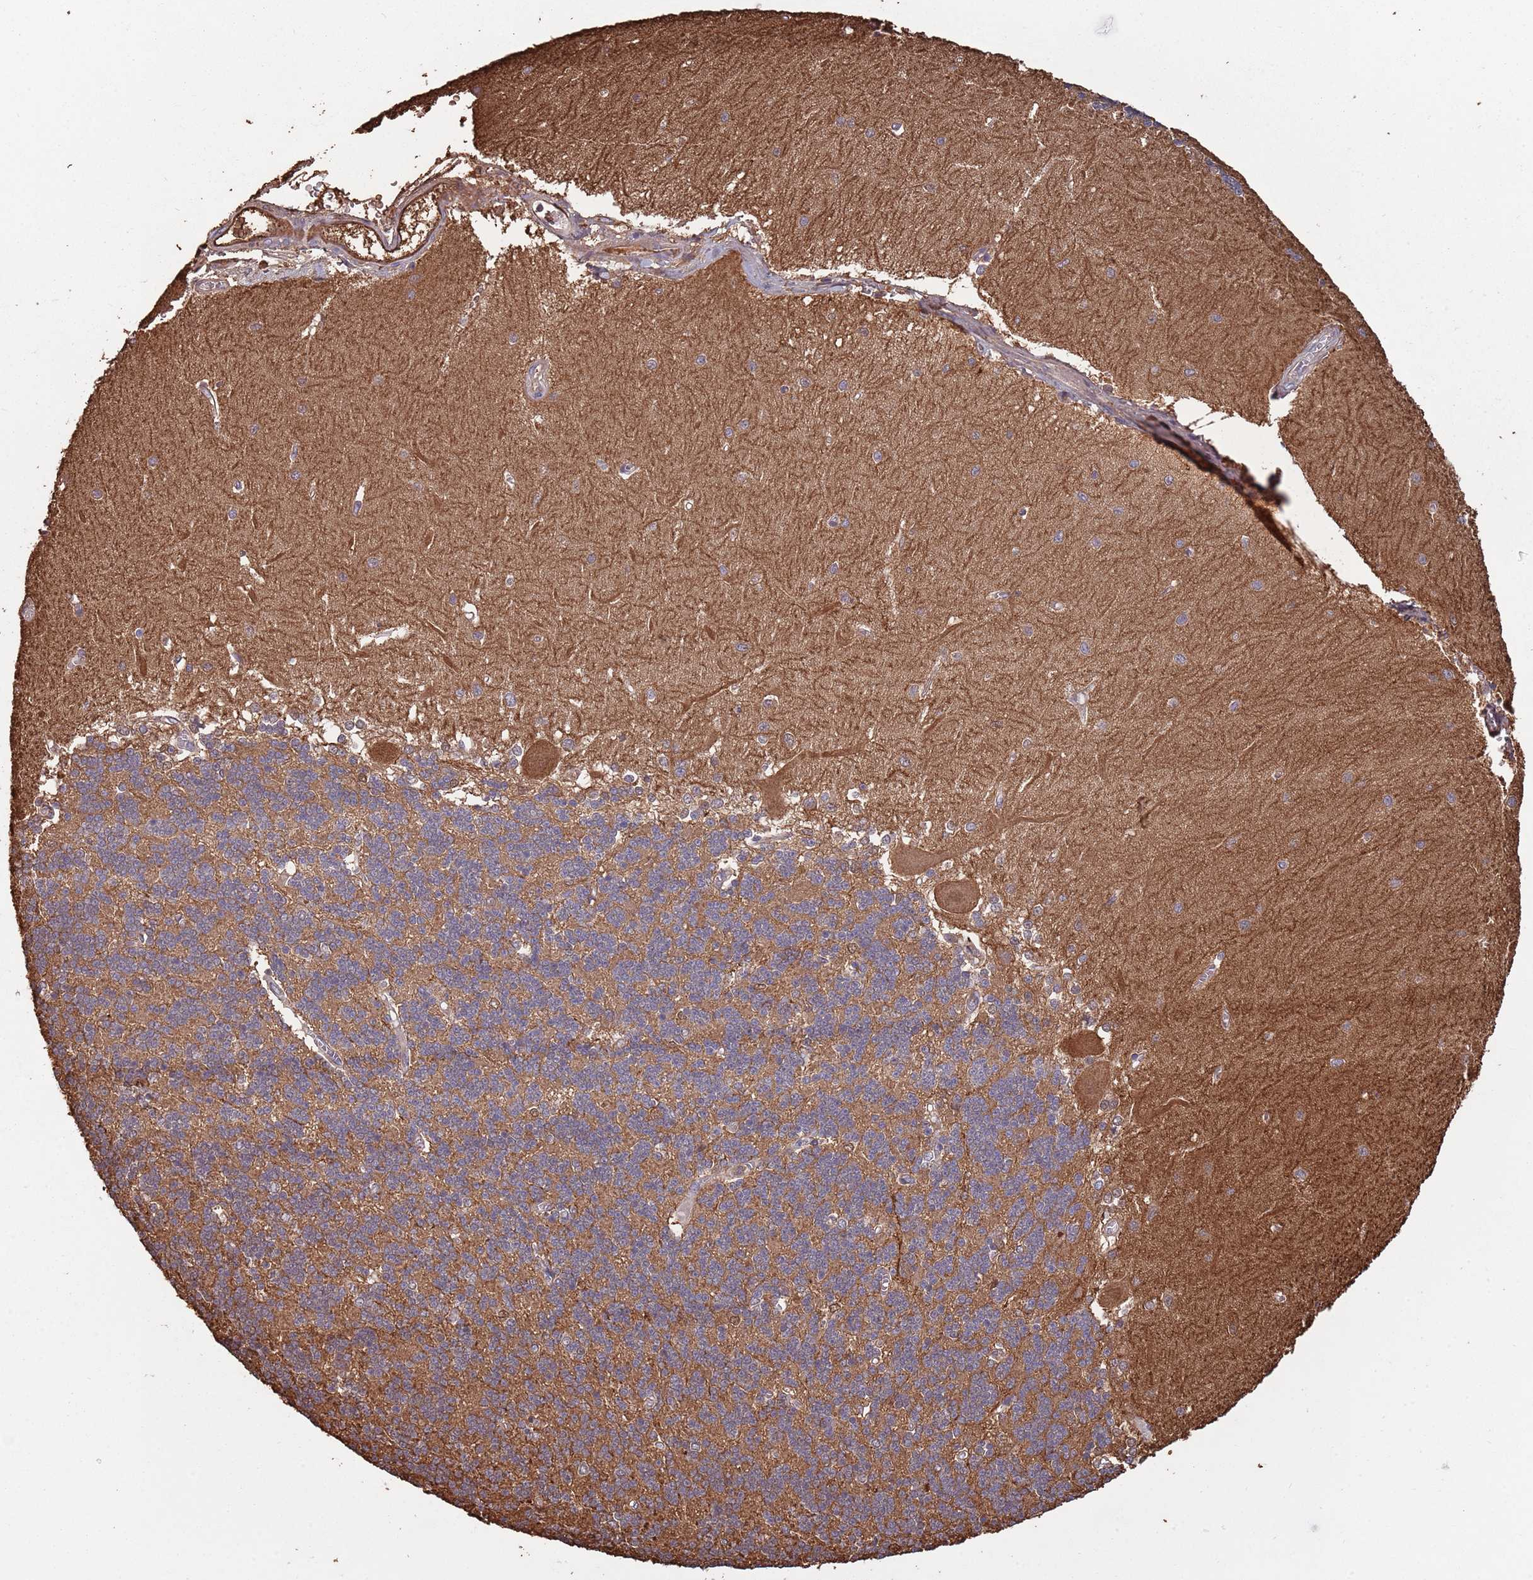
{"staining": {"intensity": "moderate", "quantity": "25%-75%", "location": "cytoplasmic/membranous"}, "tissue": "cerebellum", "cell_type": "Cells in granular layer", "image_type": "normal", "snomed": [{"axis": "morphology", "description": "Normal tissue, NOS"}, {"axis": "topography", "description": "Cerebellum"}], "caption": "Protein staining of normal cerebellum shows moderate cytoplasmic/membranous expression in about 25%-75% of cells in granular layer.", "gene": "COG4", "patient": {"sex": "male", "age": 37}}